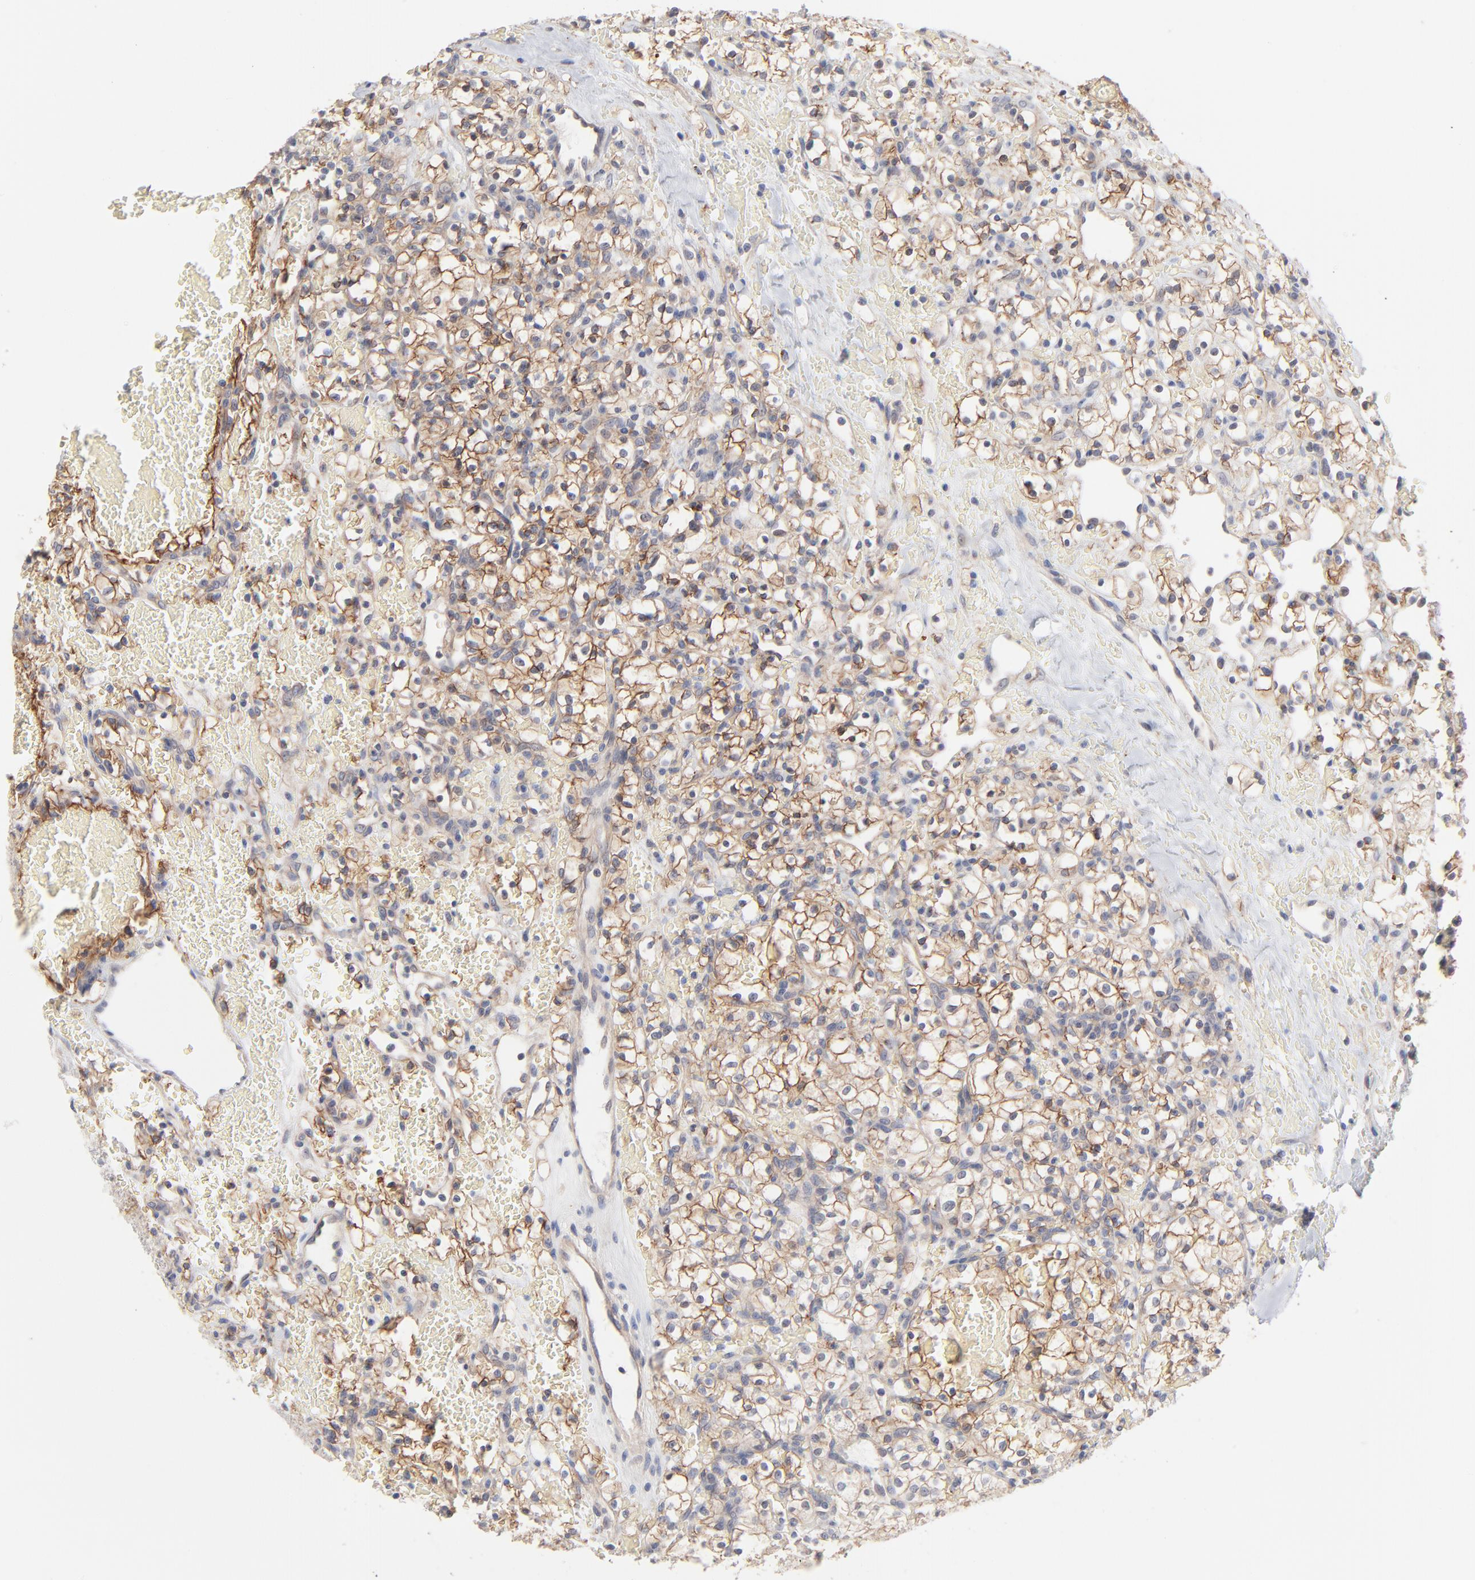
{"staining": {"intensity": "moderate", "quantity": ">75%", "location": "cytoplasmic/membranous"}, "tissue": "renal cancer", "cell_type": "Tumor cells", "image_type": "cancer", "snomed": [{"axis": "morphology", "description": "Adenocarcinoma, NOS"}, {"axis": "topography", "description": "Kidney"}], "caption": "A brown stain highlights moderate cytoplasmic/membranous positivity of a protein in renal adenocarcinoma tumor cells.", "gene": "SLC16A1", "patient": {"sex": "female", "age": 60}}